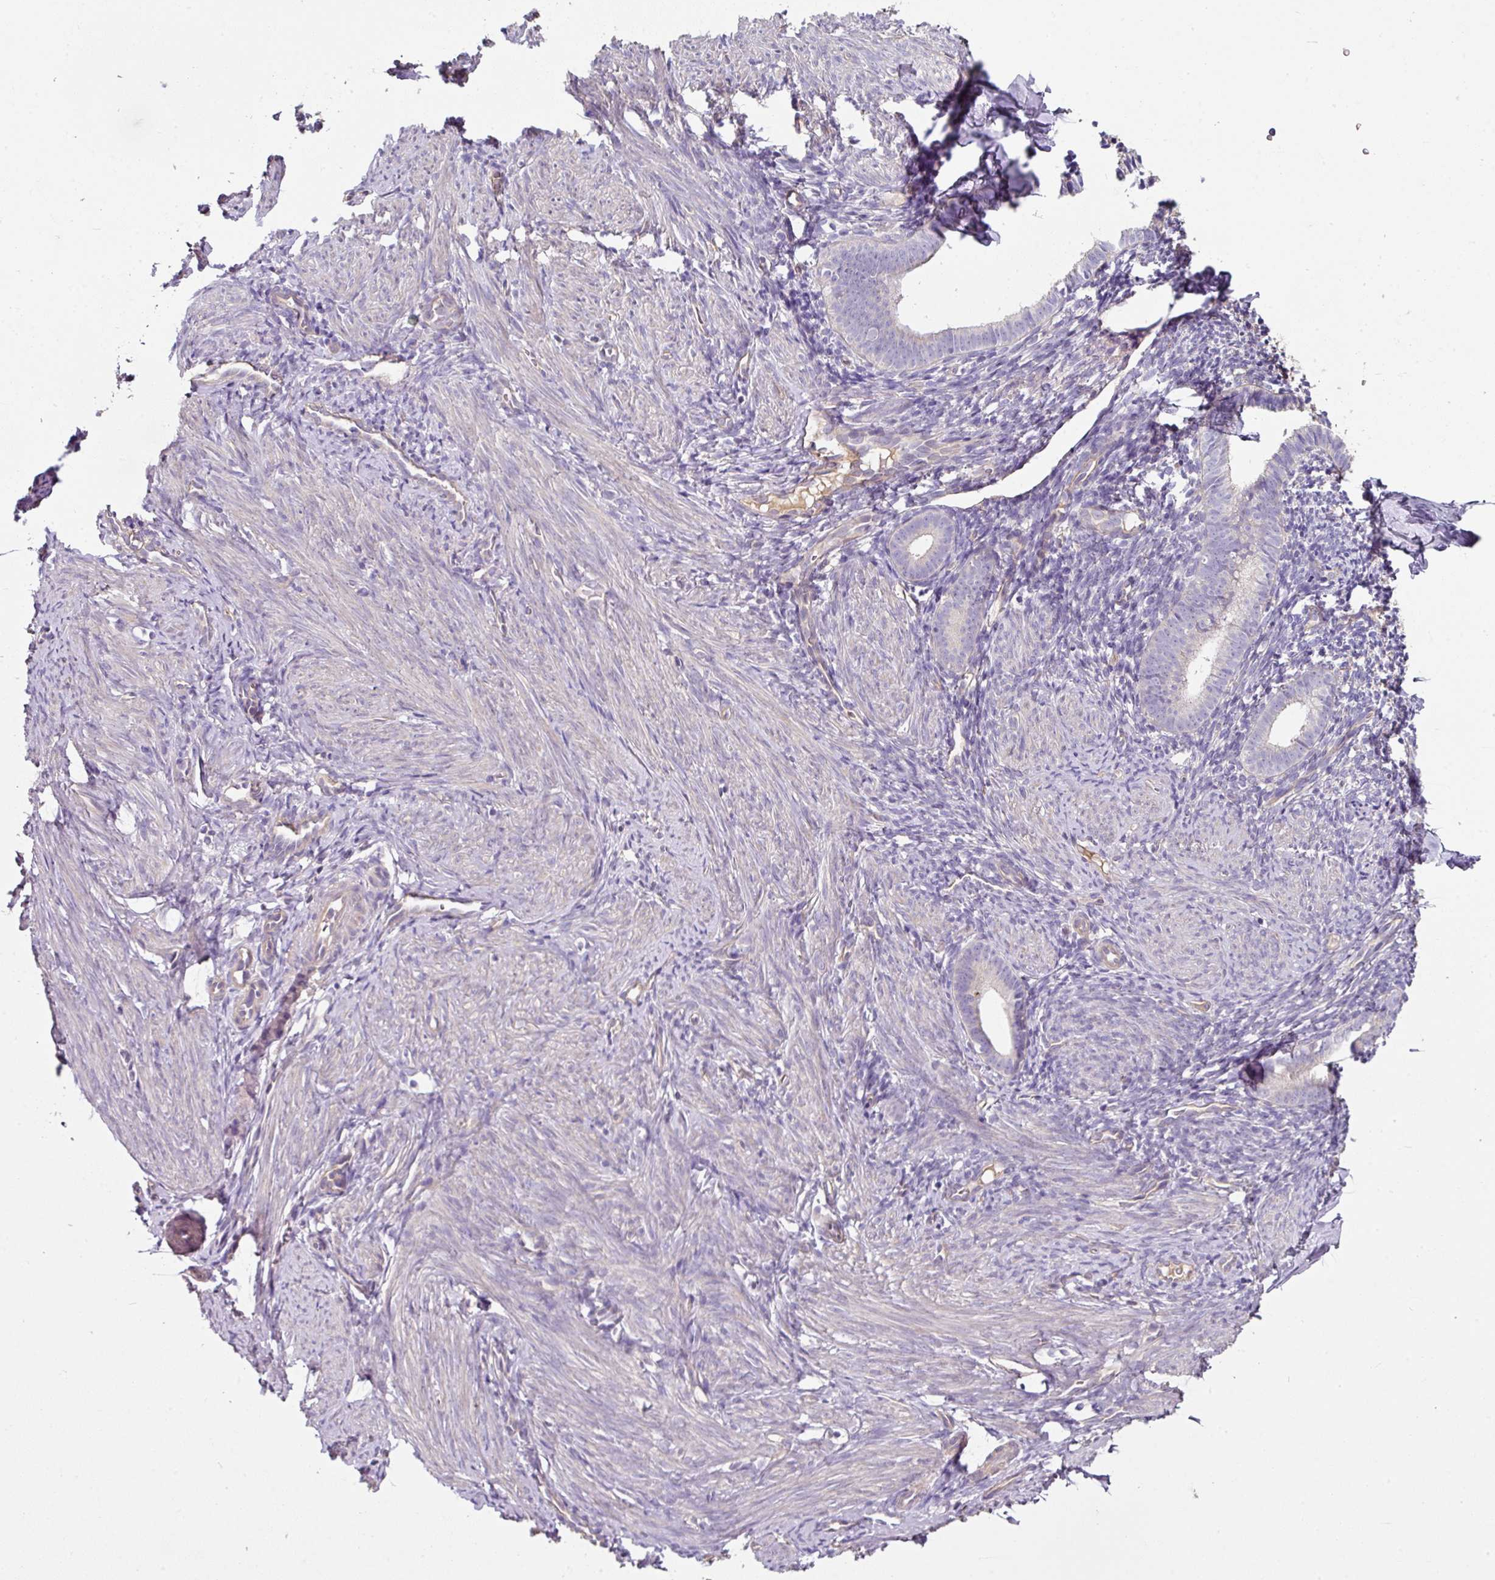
{"staining": {"intensity": "negative", "quantity": "none", "location": "none"}, "tissue": "endometrium", "cell_type": "Cells in endometrial stroma", "image_type": "normal", "snomed": [{"axis": "morphology", "description": "Normal tissue, NOS"}, {"axis": "topography", "description": "Endometrium"}], "caption": "Image shows no protein positivity in cells in endometrial stroma of unremarkable endometrium.", "gene": "C4orf48", "patient": {"sex": "female", "age": 39}}